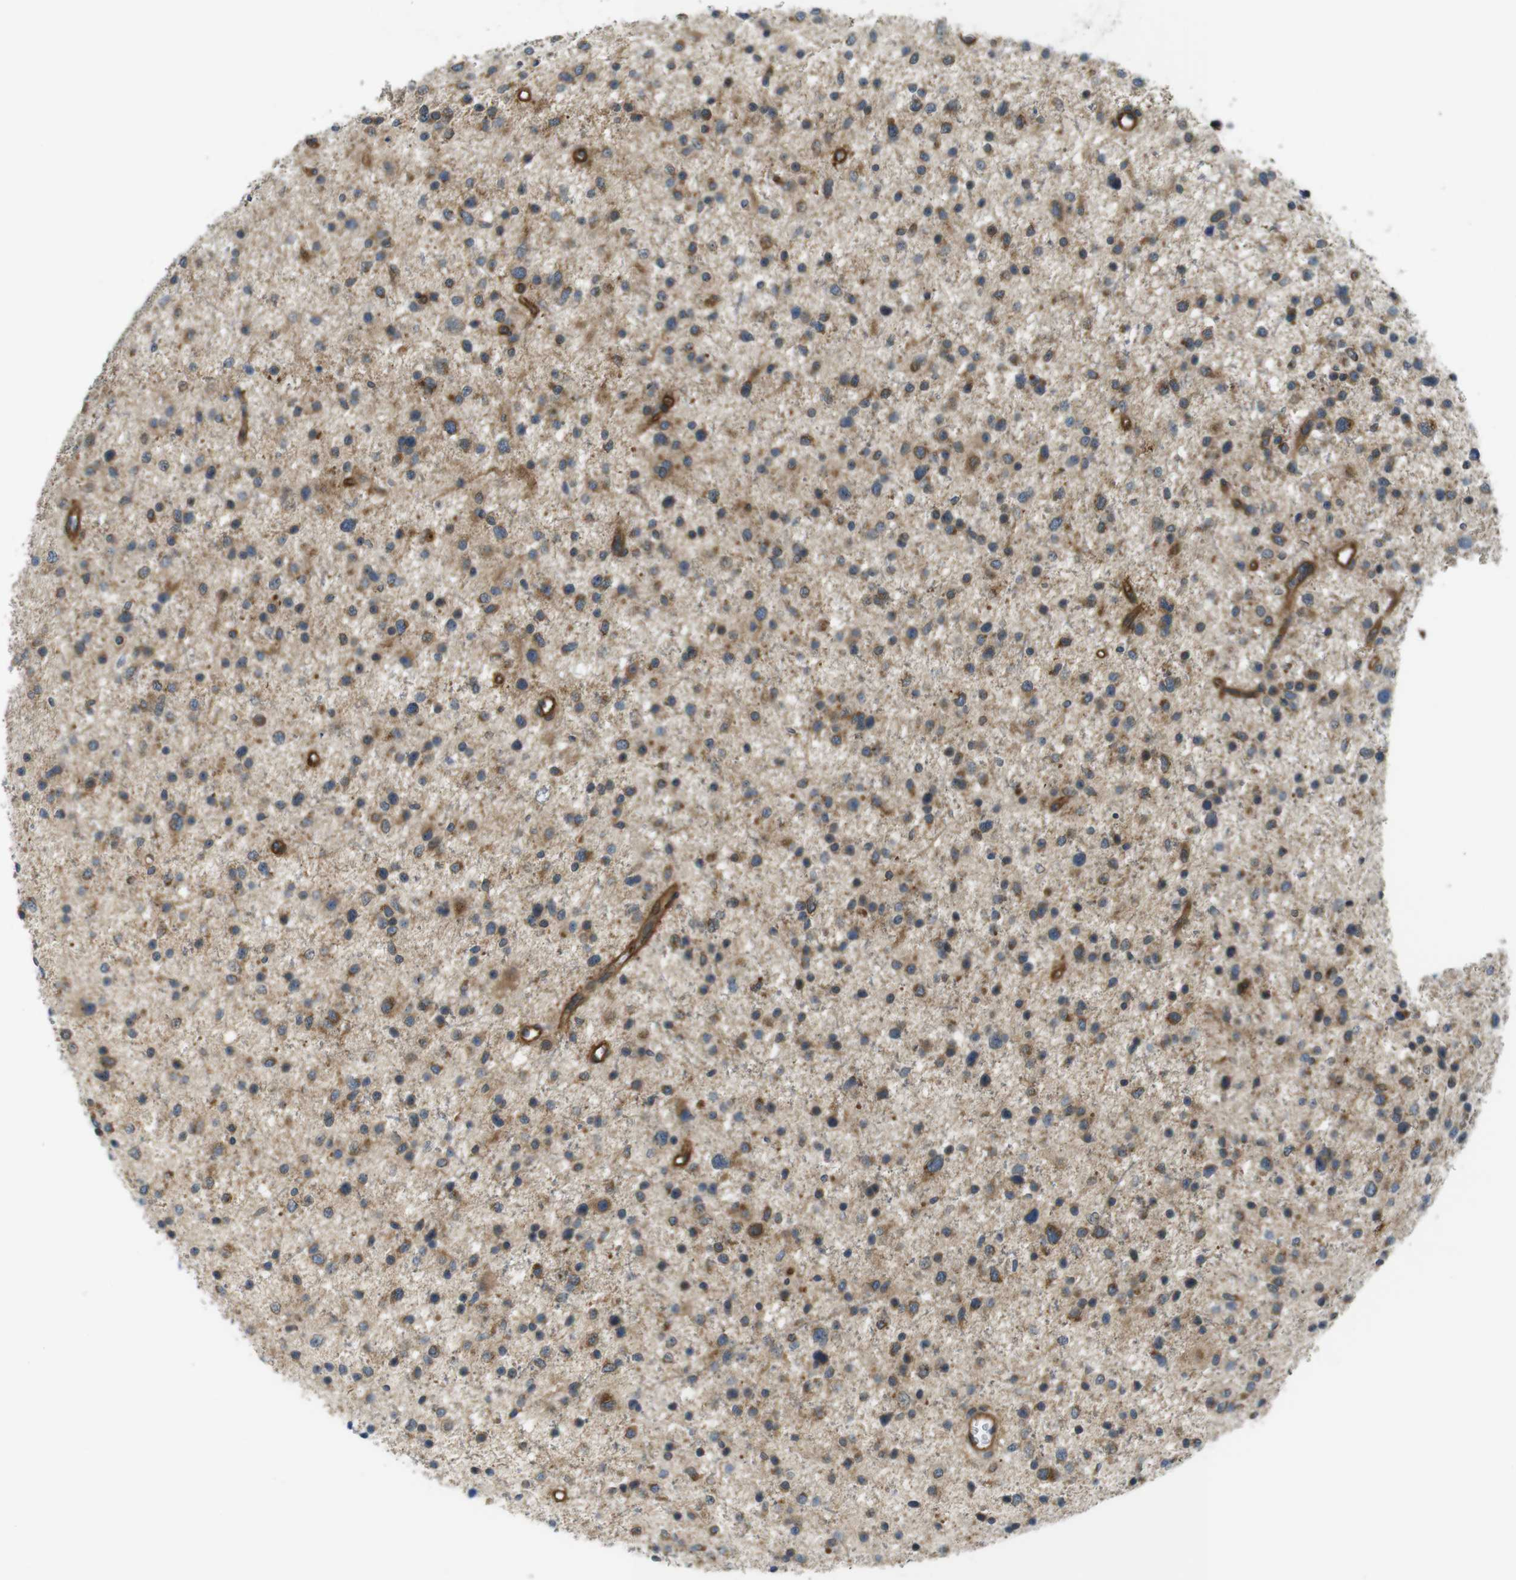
{"staining": {"intensity": "moderate", "quantity": ">75%", "location": "cytoplasmic/membranous,nuclear"}, "tissue": "glioma", "cell_type": "Tumor cells", "image_type": "cancer", "snomed": [{"axis": "morphology", "description": "Glioma, malignant, Low grade"}, {"axis": "topography", "description": "Brain"}], "caption": "Immunohistochemistry (IHC) staining of low-grade glioma (malignant), which reveals medium levels of moderate cytoplasmic/membranous and nuclear expression in approximately >75% of tumor cells indicating moderate cytoplasmic/membranous and nuclear protein expression. The staining was performed using DAB (3,3'-diaminobenzidine) (brown) for protein detection and nuclei were counterstained in hematoxylin (blue).", "gene": "TSC1", "patient": {"sex": "female", "age": 37}}